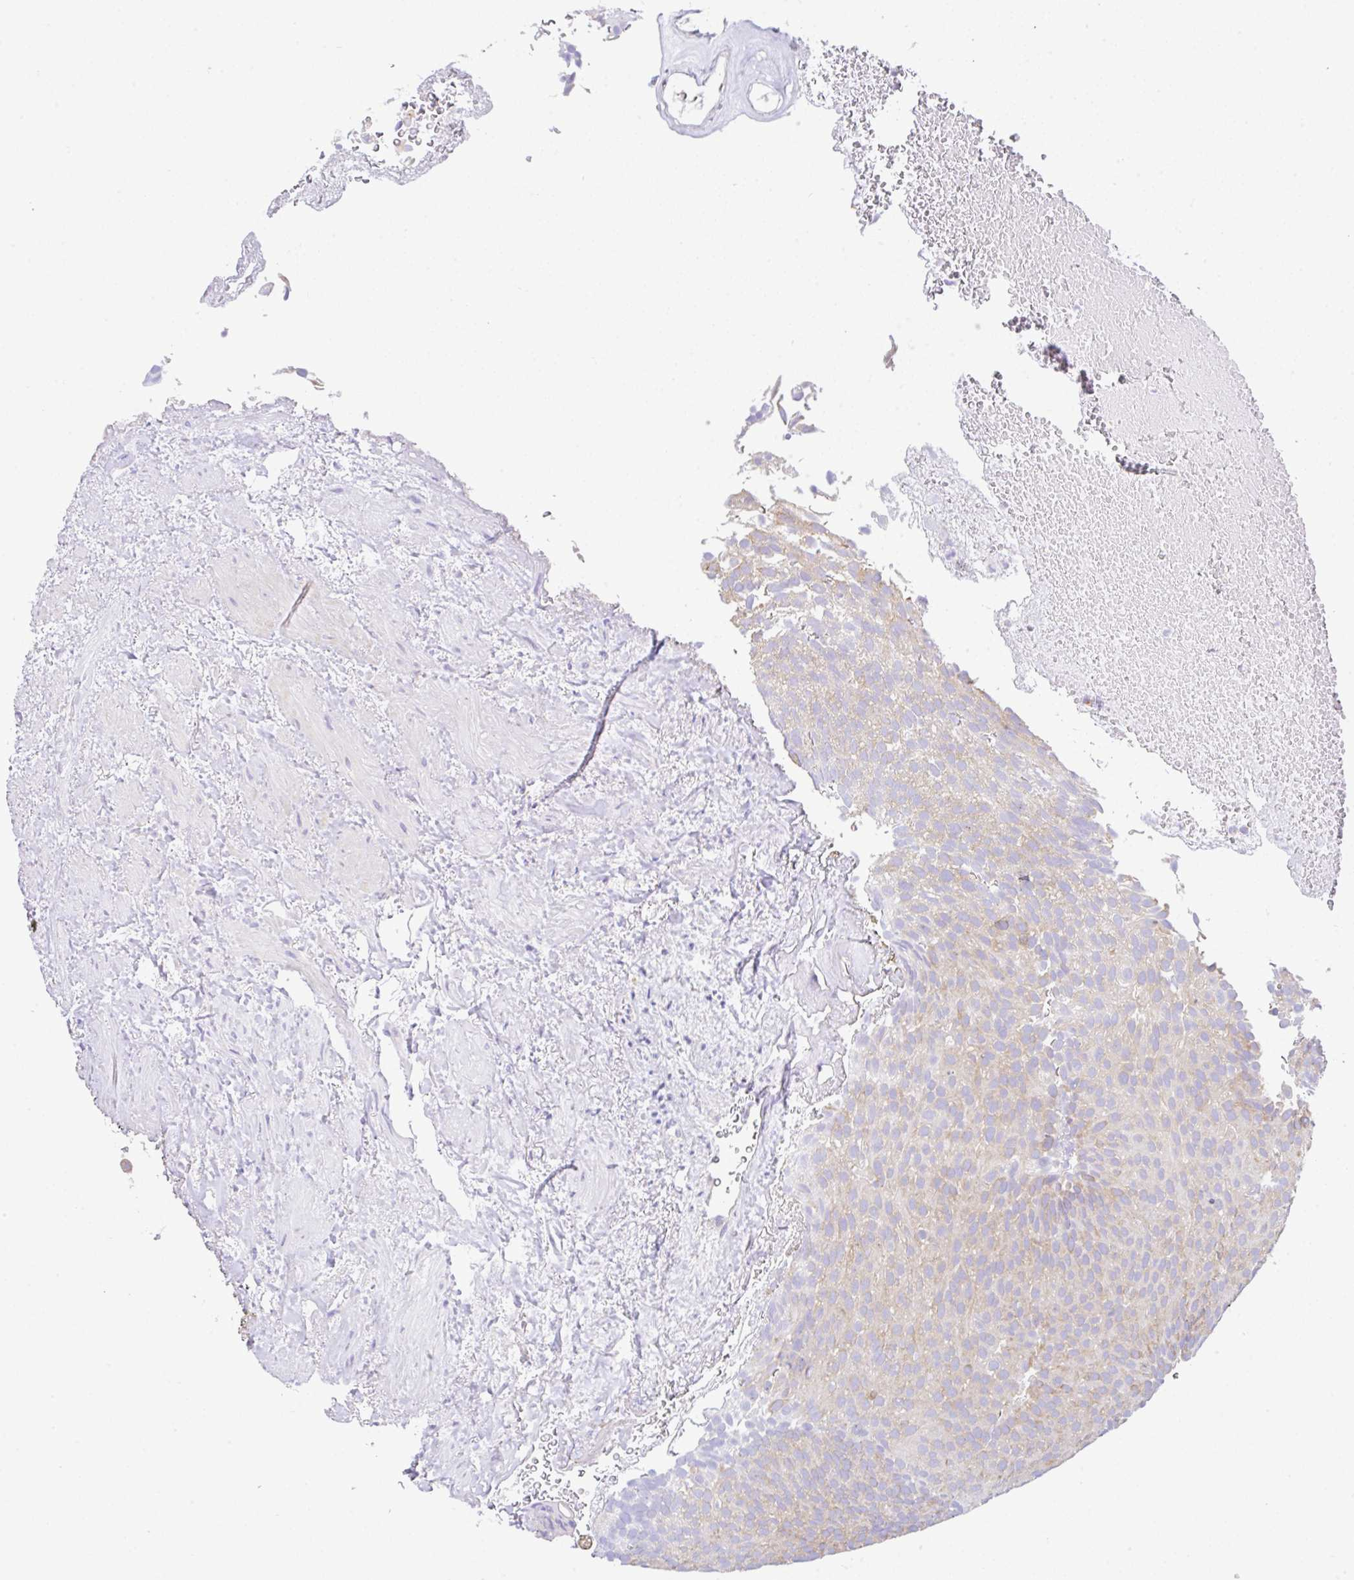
{"staining": {"intensity": "weak", "quantity": "<25%", "location": "cytoplasmic/membranous"}, "tissue": "urothelial cancer", "cell_type": "Tumor cells", "image_type": "cancer", "snomed": [{"axis": "morphology", "description": "Urothelial carcinoma, Low grade"}, {"axis": "topography", "description": "Urinary bladder"}], "caption": "IHC photomicrograph of neoplastic tissue: urothelial cancer stained with DAB (3,3'-diaminobenzidine) demonstrates no significant protein expression in tumor cells. (DAB immunohistochemistry (IHC) visualized using brightfield microscopy, high magnification).", "gene": "GFPT2", "patient": {"sex": "male", "age": 78}}